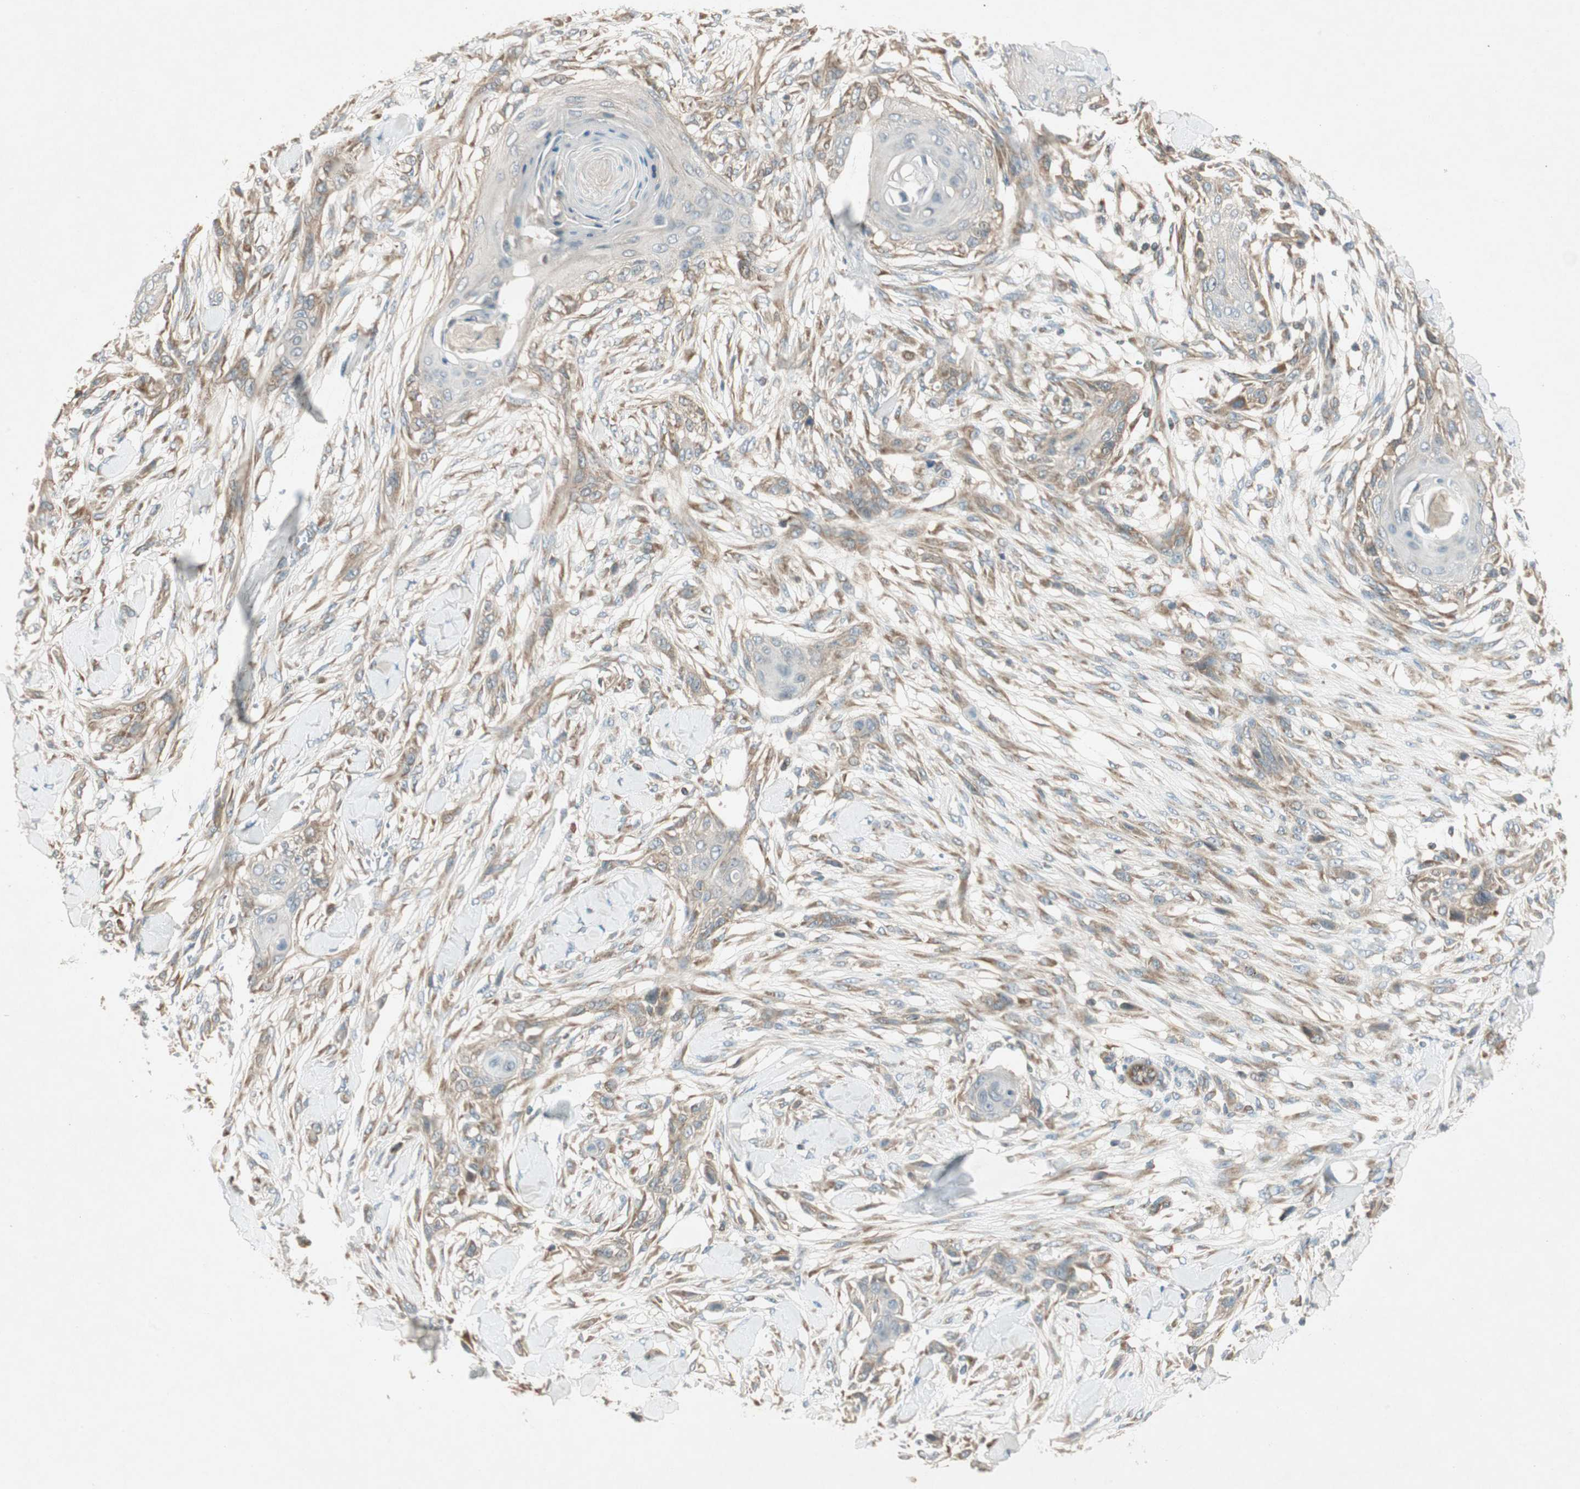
{"staining": {"intensity": "moderate", "quantity": ">75%", "location": "cytoplasmic/membranous"}, "tissue": "skin cancer", "cell_type": "Tumor cells", "image_type": "cancer", "snomed": [{"axis": "morphology", "description": "Squamous cell carcinoma, NOS"}, {"axis": "topography", "description": "Skin"}], "caption": "DAB immunohistochemical staining of human skin cancer (squamous cell carcinoma) shows moderate cytoplasmic/membranous protein positivity in approximately >75% of tumor cells.", "gene": "CHADL", "patient": {"sex": "female", "age": 59}}